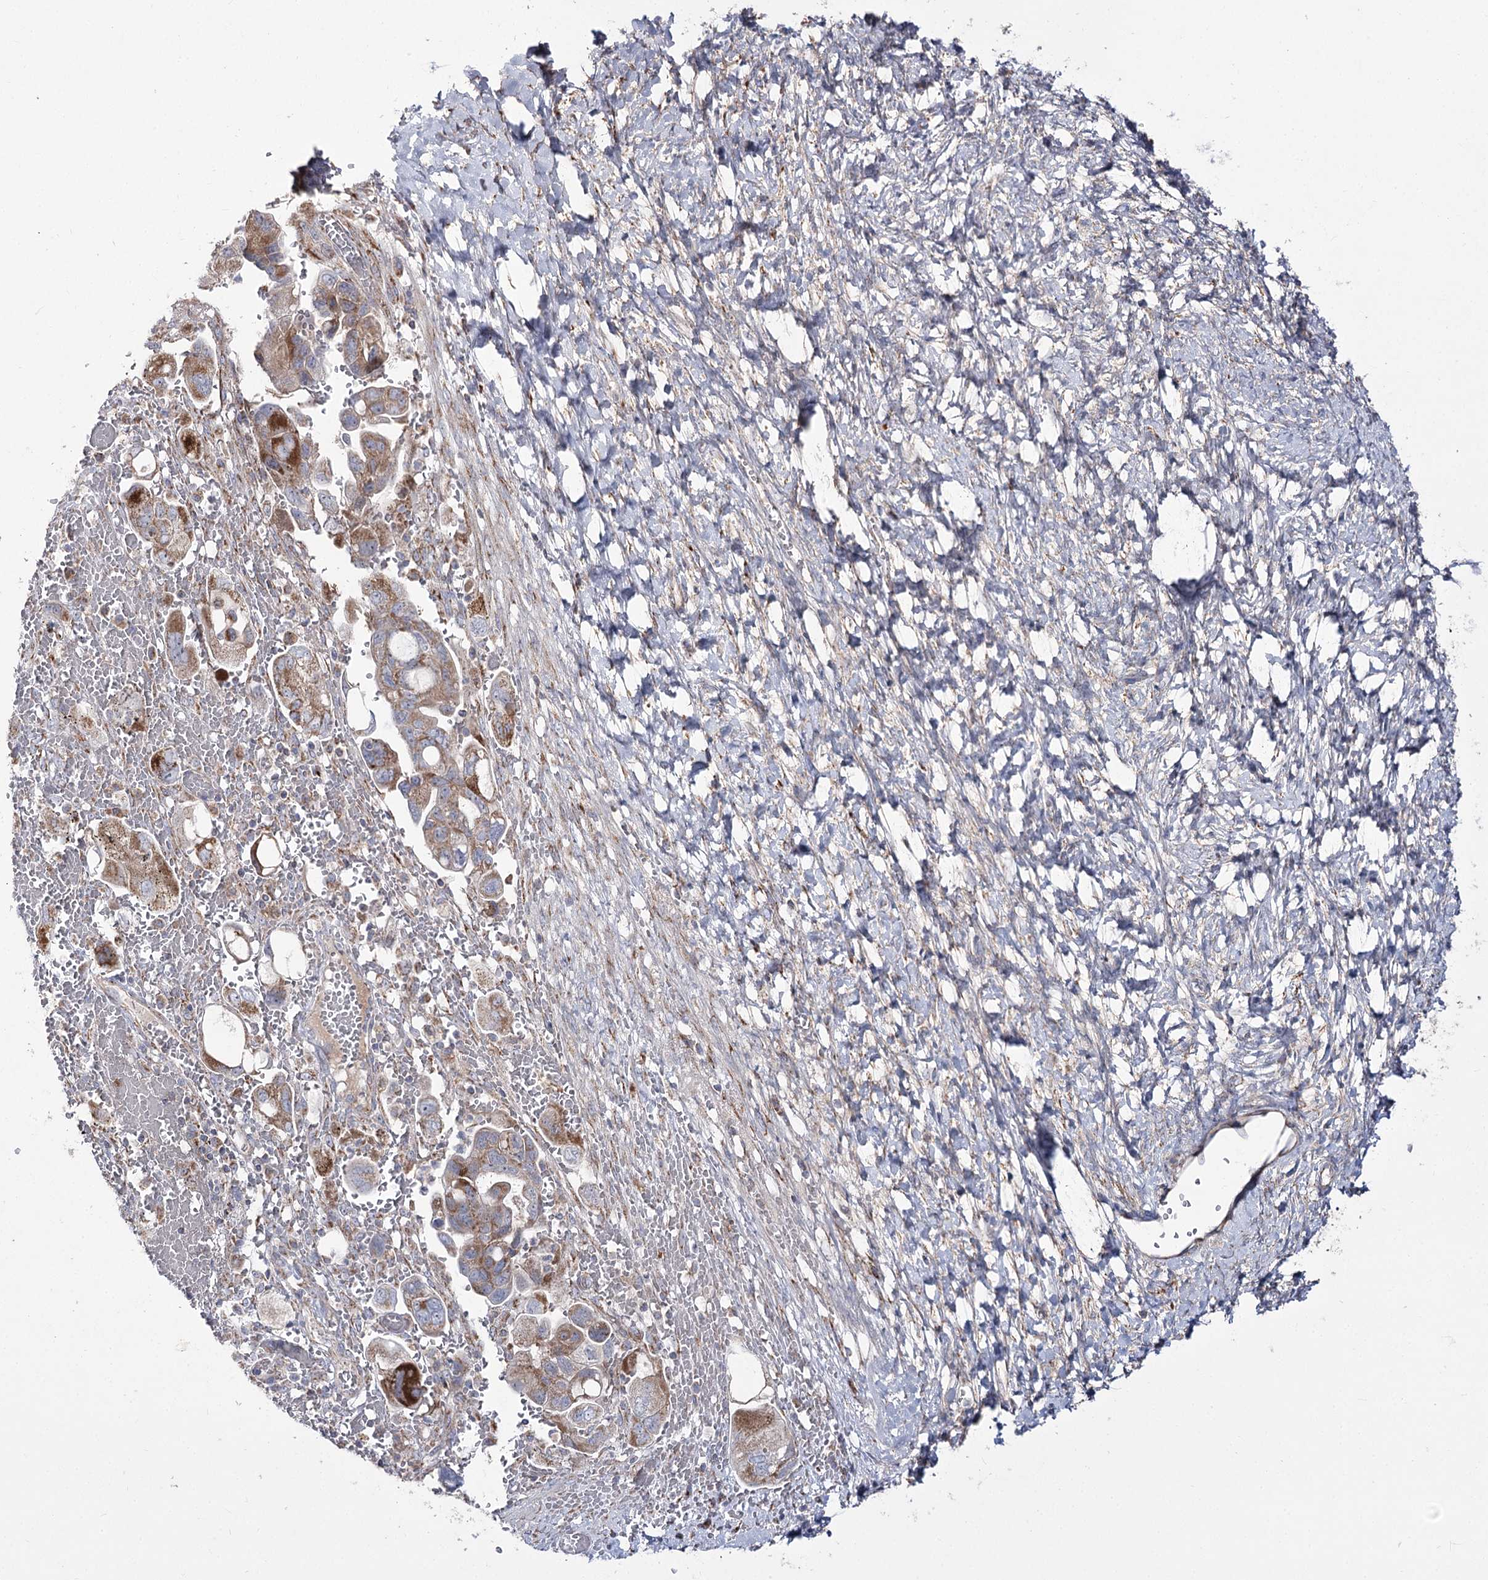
{"staining": {"intensity": "moderate", "quantity": ">75%", "location": "cytoplasmic/membranous"}, "tissue": "ovarian cancer", "cell_type": "Tumor cells", "image_type": "cancer", "snomed": [{"axis": "morphology", "description": "Carcinoma, NOS"}, {"axis": "morphology", "description": "Cystadenocarcinoma, serous, NOS"}, {"axis": "topography", "description": "Ovary"}], "caption": "High-magnification brightfield microscopy of carcinoma (ovarian) stained with DAB (brown) and counterstained with hematoxylin (blue). tumor cells exhibit moderate cytoplasmic/membranous staining is present in approximately>75% of cells. The staining was performed using DAB to visualize the protein expression in brown, while the nuclei were stained in blue with hematoxylin (Magnification: 20x).", "gene": "NADK2", "patient": {"sex": "female", "age": 69}}